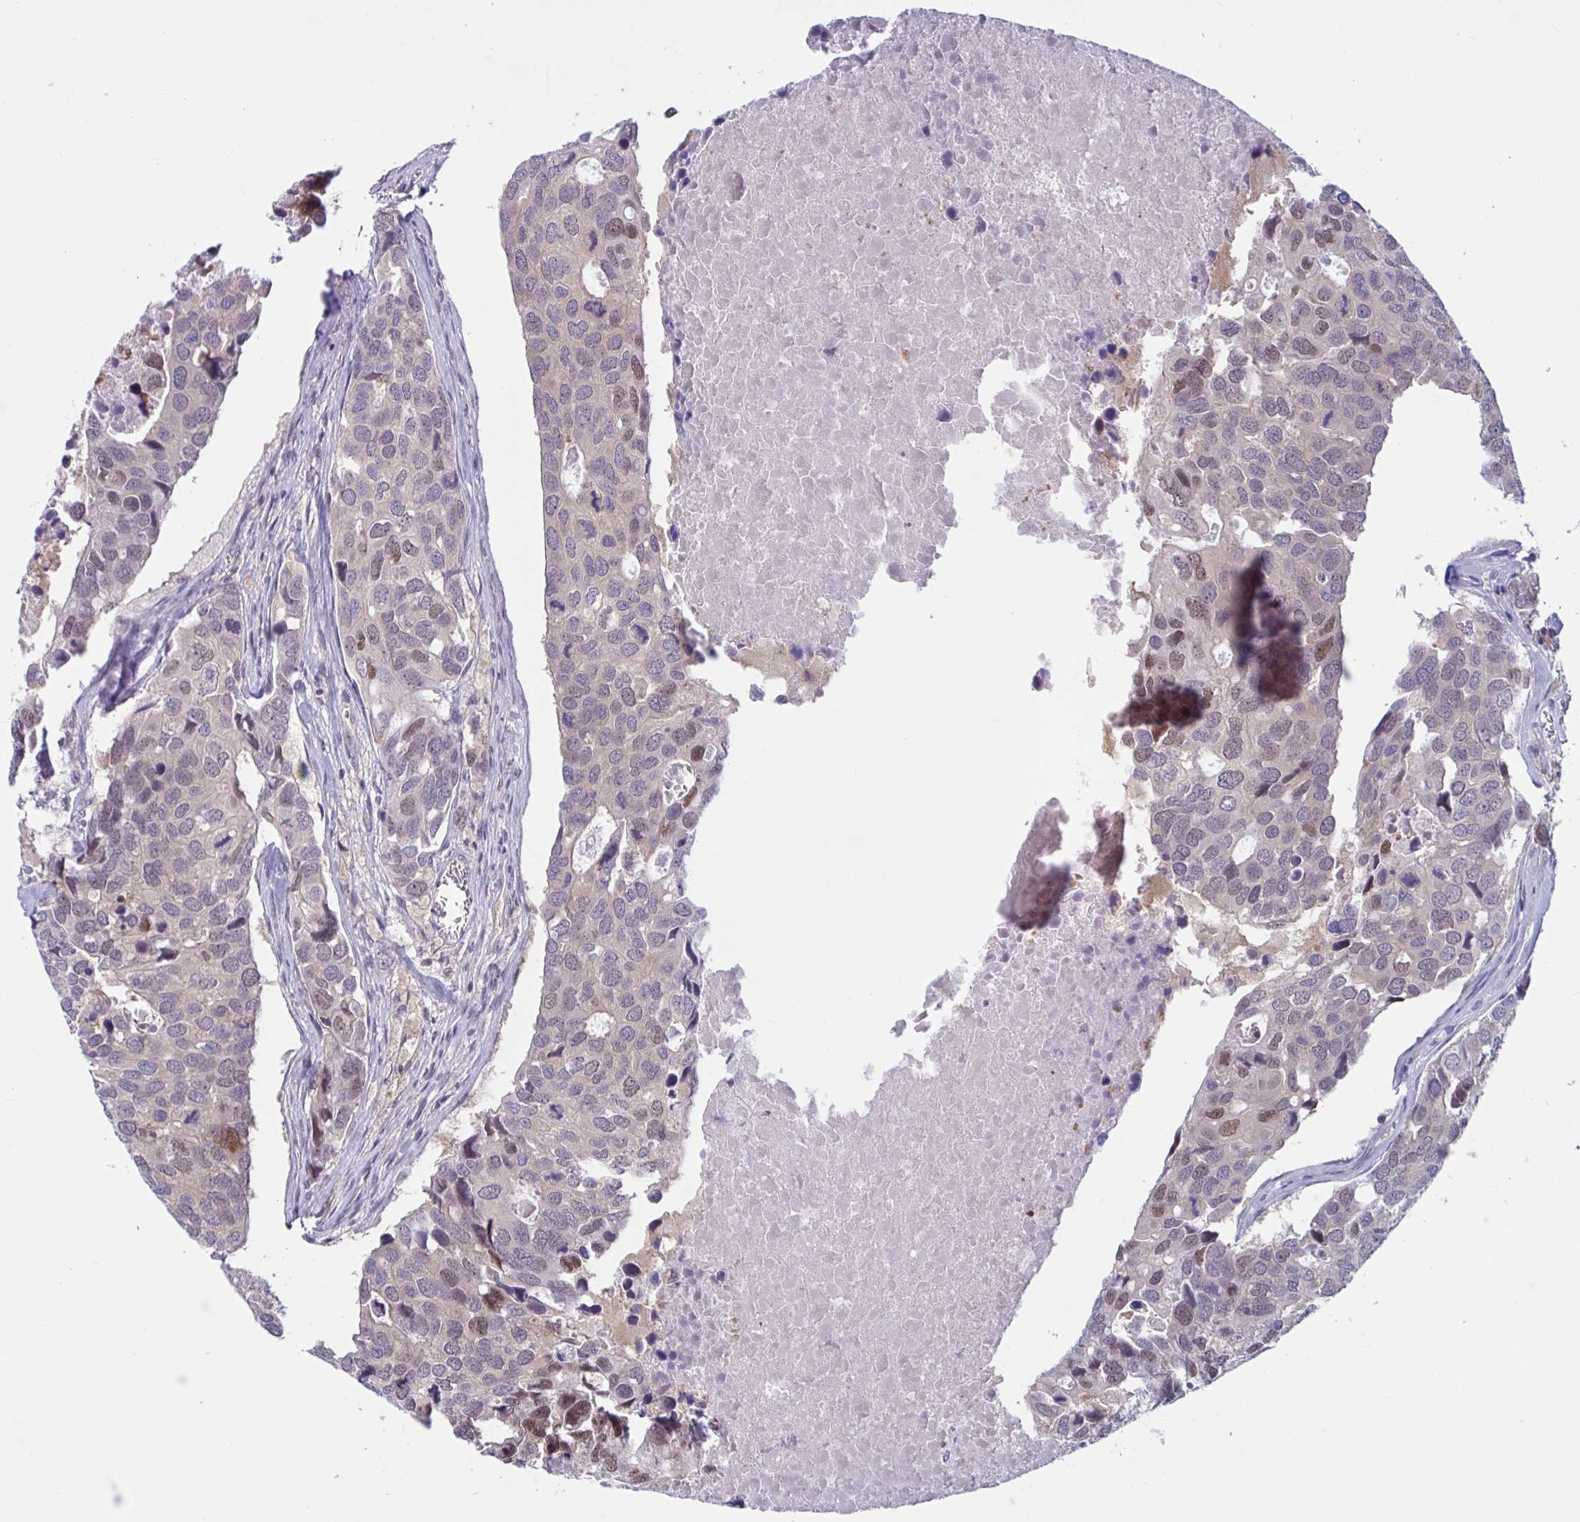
{"staining": {"intensity": "moderate", "quantity": "<25%", "location": "nuclear"}, "tissue": "breast cancer", "cell_type": "Tumor cells", "image_type": "cancer", "snomed": [{"axis": "morphology", "description": "Duct carcinoma"}, {"axis": "topography", "description": "Breast"}], "caption": "Breast invasive ductal carcinoma stained with immunohistochemistry (IHC) exhibits moderate nuclear positivity in about <25% of tumor cells.", "gene": "TSN", "patient": {"sex": "female", "age": 83}}